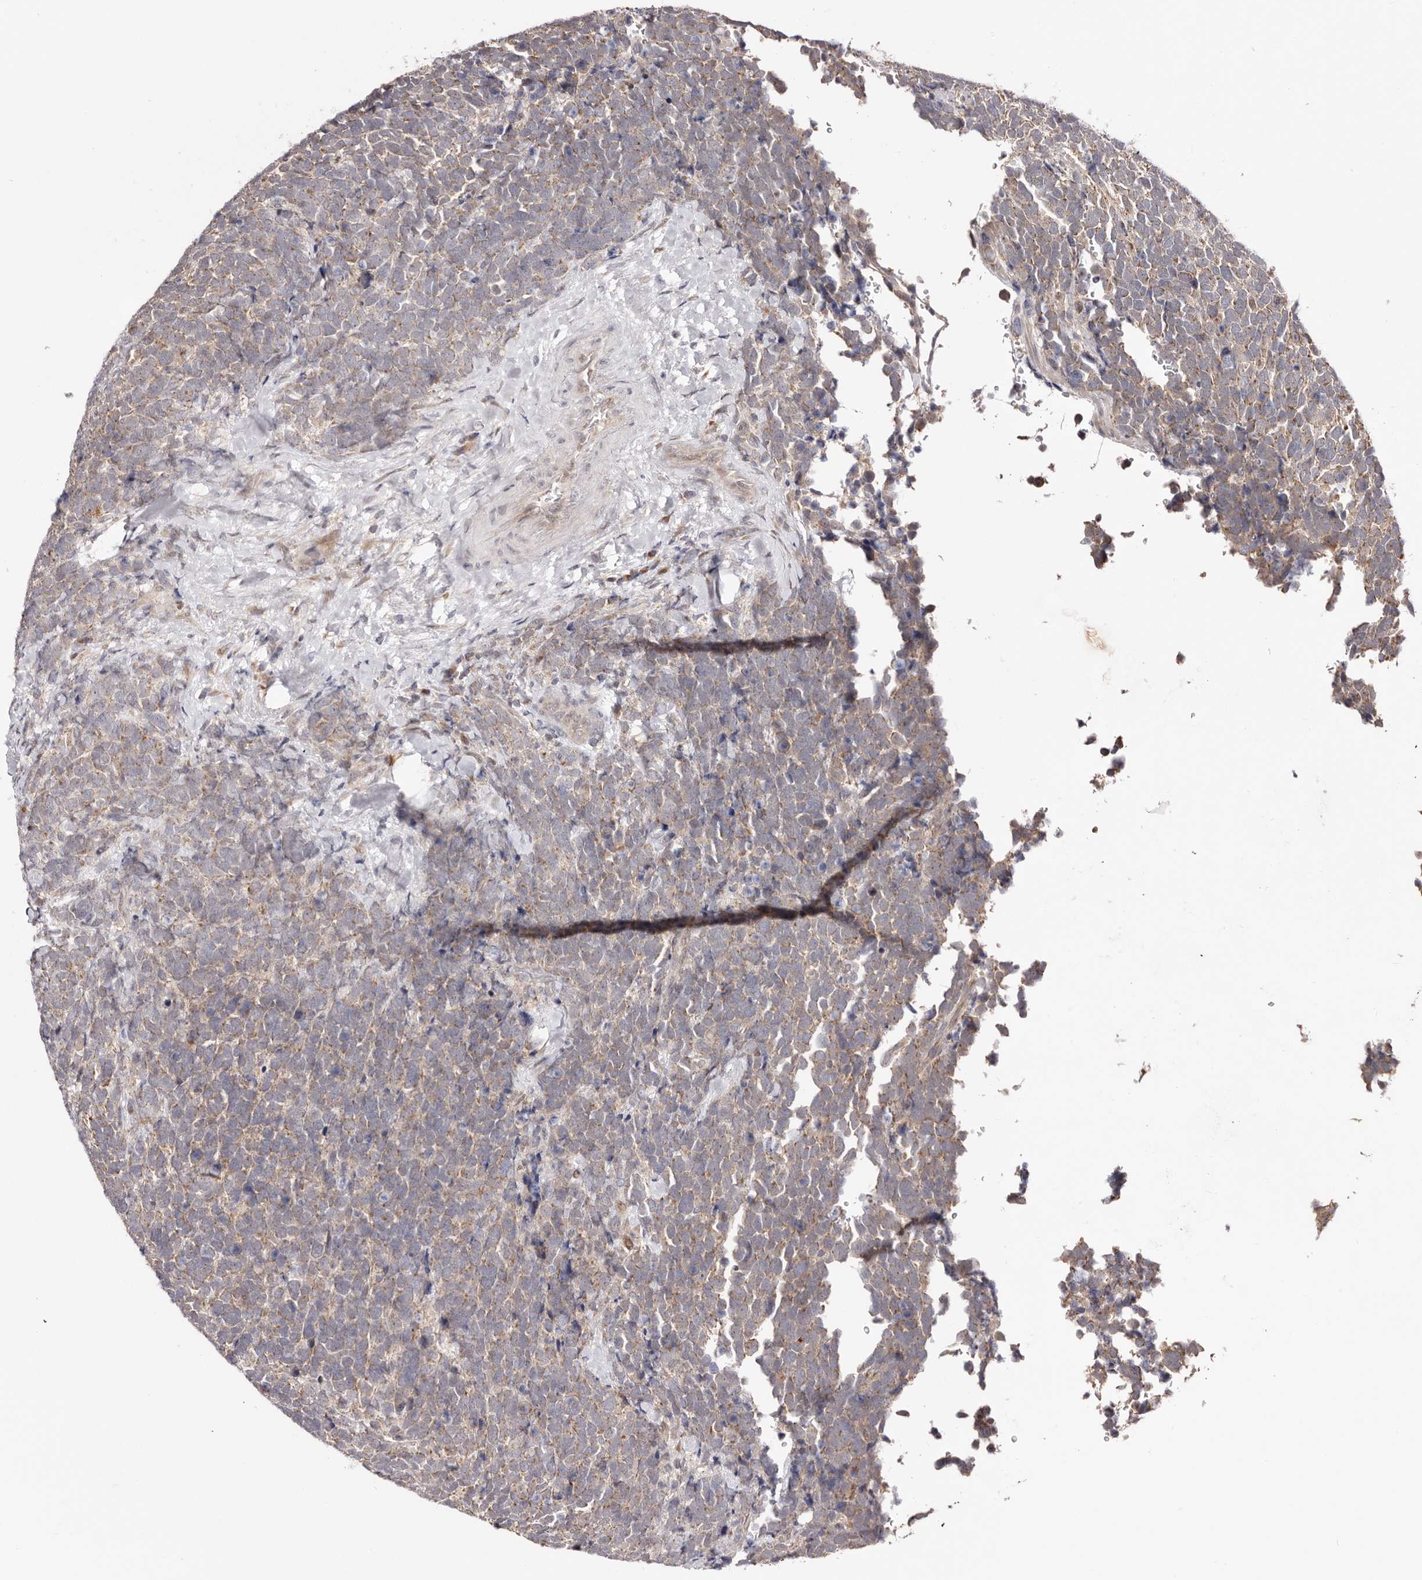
{"staining": {"intensity": "weak", "quantity": ">75%", "location": "cytoplasmic/membranous"}, "tissue": "urothelial cancer", "cell_type": "Tumor cells", "image_type": "cancer", "snomed": [{"axis": "morphology", "description": "Urothelial carcinoma, High grade"}, {"axis": "topography", "description": "Urinary bladder"}], "caption": "Protein expression analysis of urothelial cancer reveals weak cytoplasmic/membranous positivity in approximately >75% of tumor cells.", "gene": "EGR3", "patient": {"sex": "female", "age": 82}}